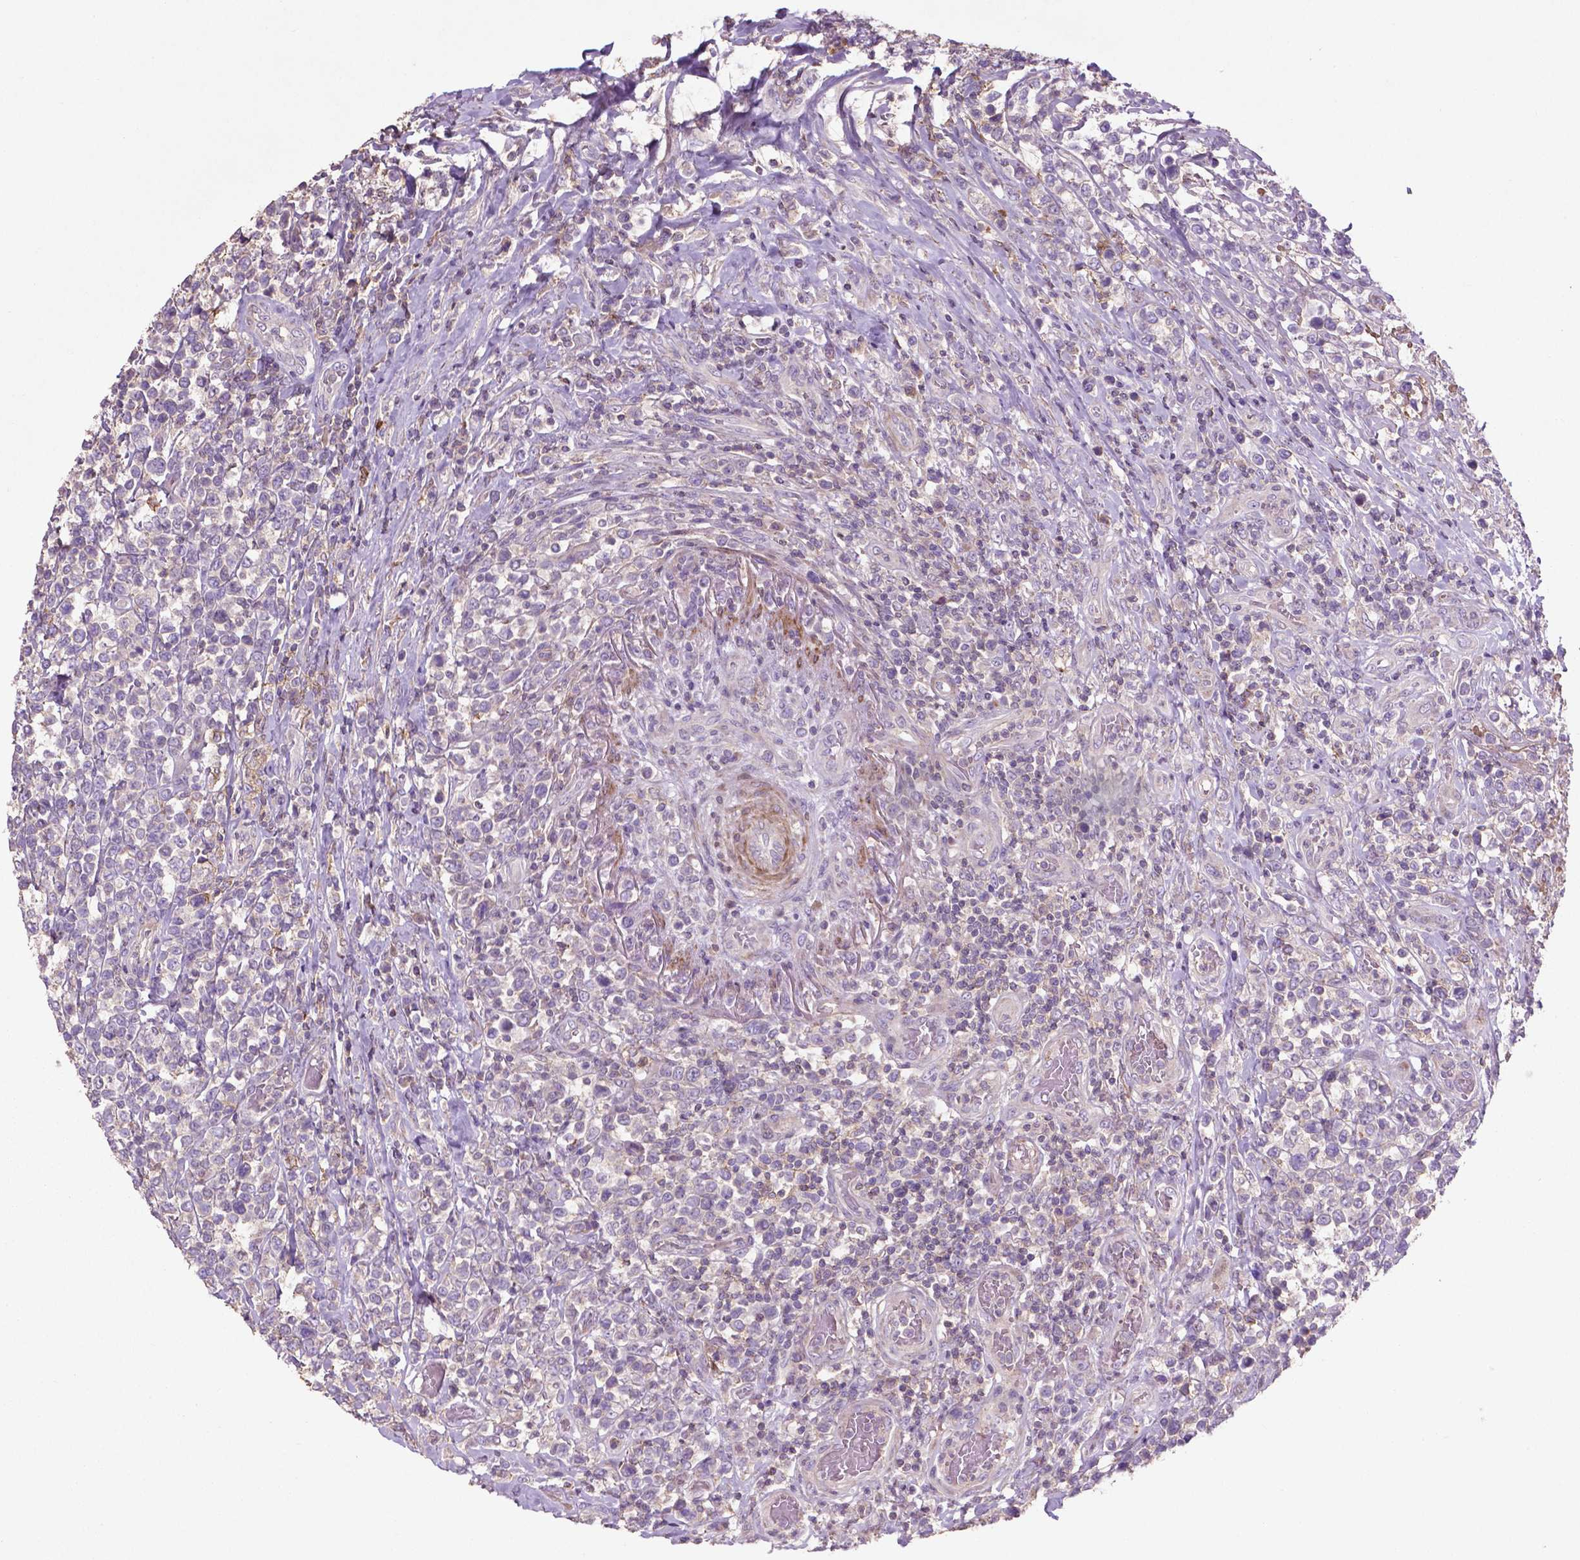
{"staining": {"intensity": "negative", "quantity": "none", "location": "none"}, "tissue": "lymphoma", "cell_type": "Tumor cells", "image_type": "cancer", "snomed": [{"axis": "morphology", "description": "Malignant lymphoma, non-Hodgkin's type, High grade"}, {"axis": "topography", "description": "Soft tissue"}], "caption": "The immunohistochemistry image has no significant expression in tumor cells of lymphoma tissue.", "gene": "BMP4", "patient": {"sex": "female", "age": 56}}